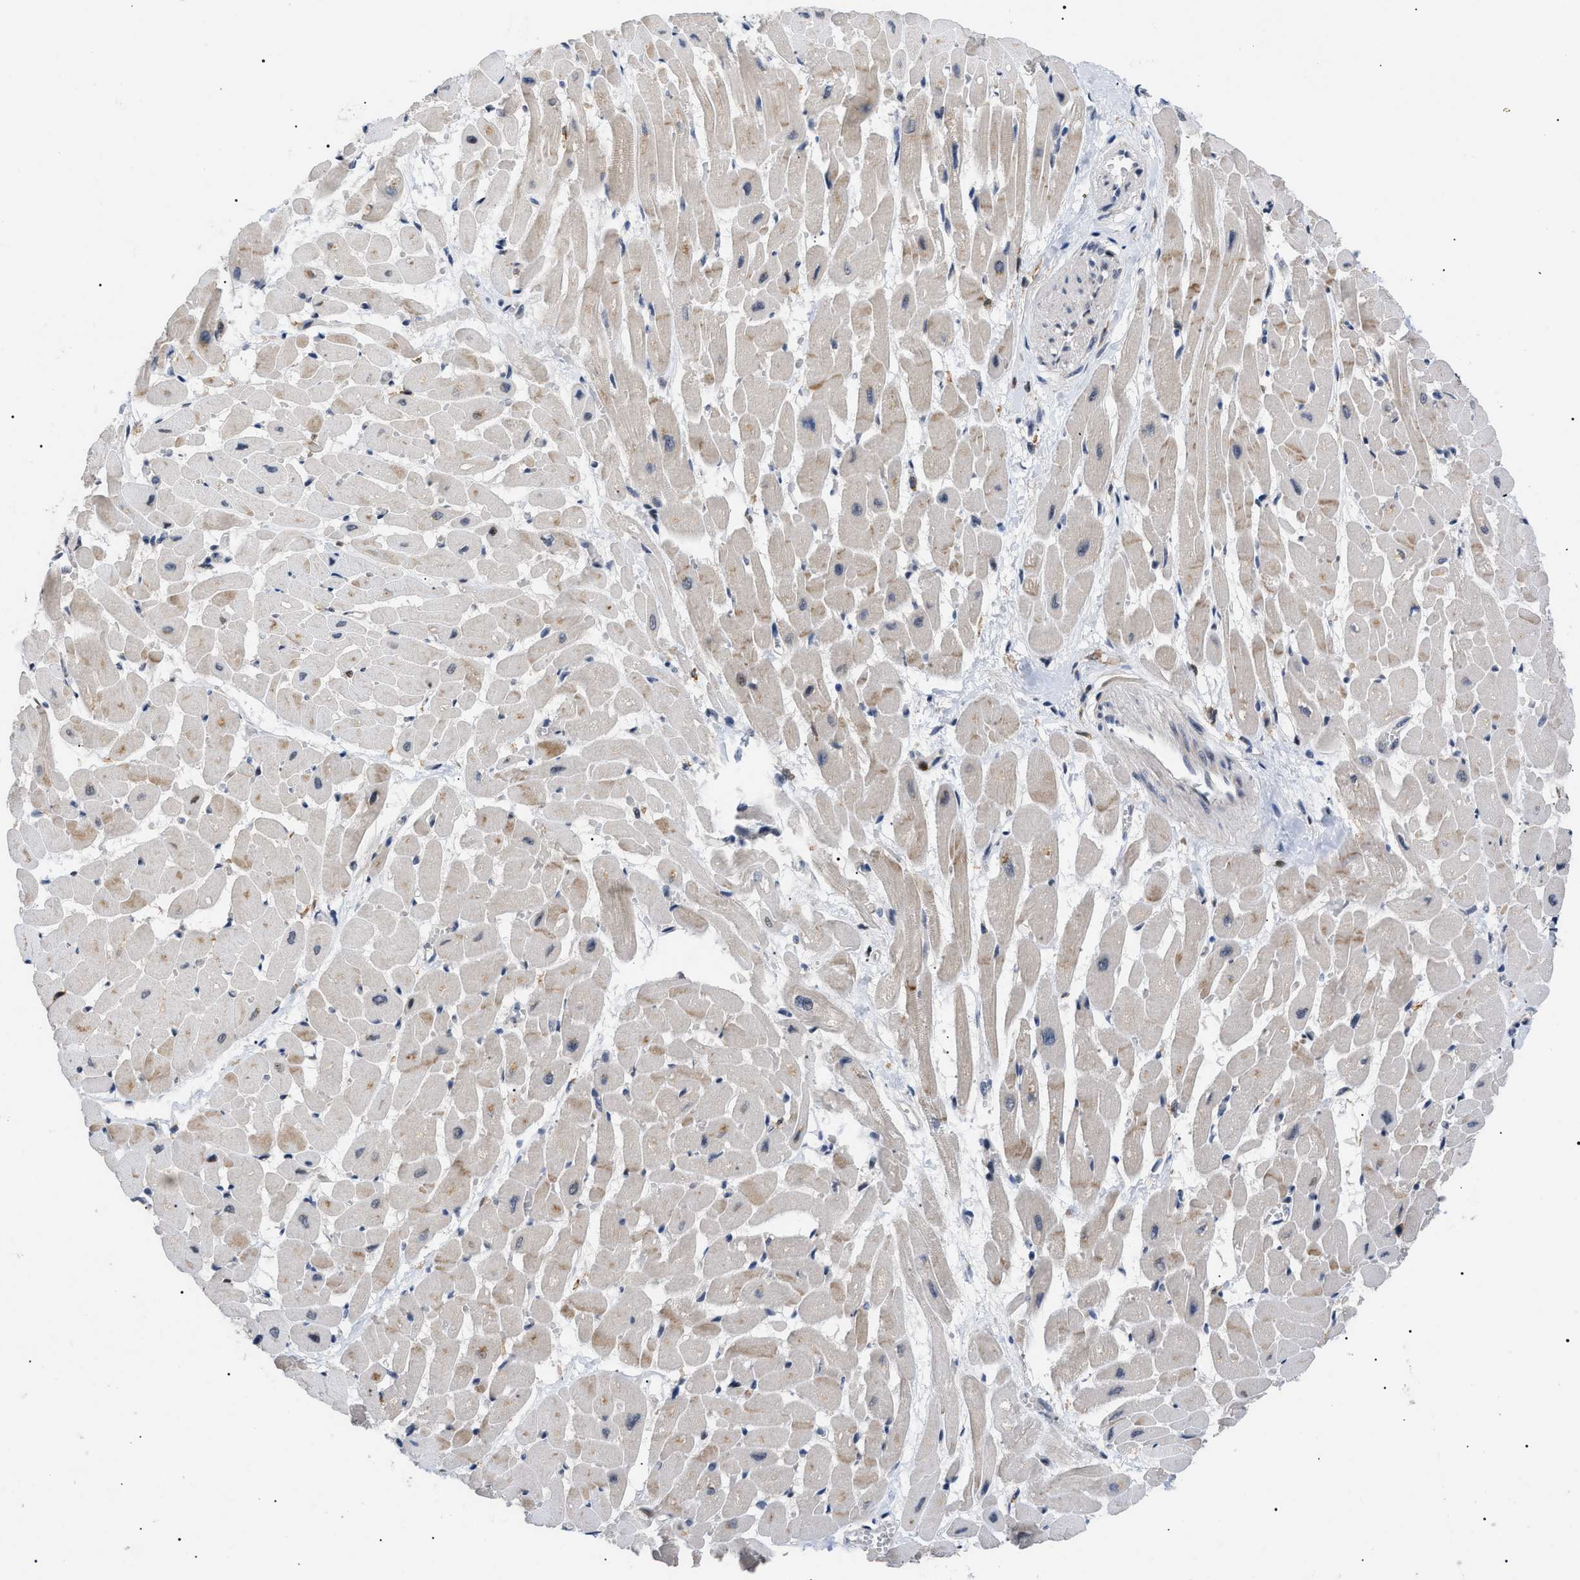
{"staining": {"intensity": "weak", "quantity": "25%-75%", "location": "cytoplasmic/membranous"}, "tissue": "heart muscle", "cell_type": "Cardiomyocytes", "image_type": "normal", "snomed": [{"axis": "morphology", "description": "Normal tissue, NOS"}, {"axis": "topography", "description": "Heart"}], "caption": "Cardiomyocytes show low levels of weak cytoplasmic/membranous staining in approximately 25%-75% of cells in benign human heart muscle. The staining was performed using DAB to visualize the protein expression in brown, while the nuclei were stained in blue with hematoxylin (Magnification: 20x).", "gene": "CD300A", "patient": {"sex": "male", "age": 45}}